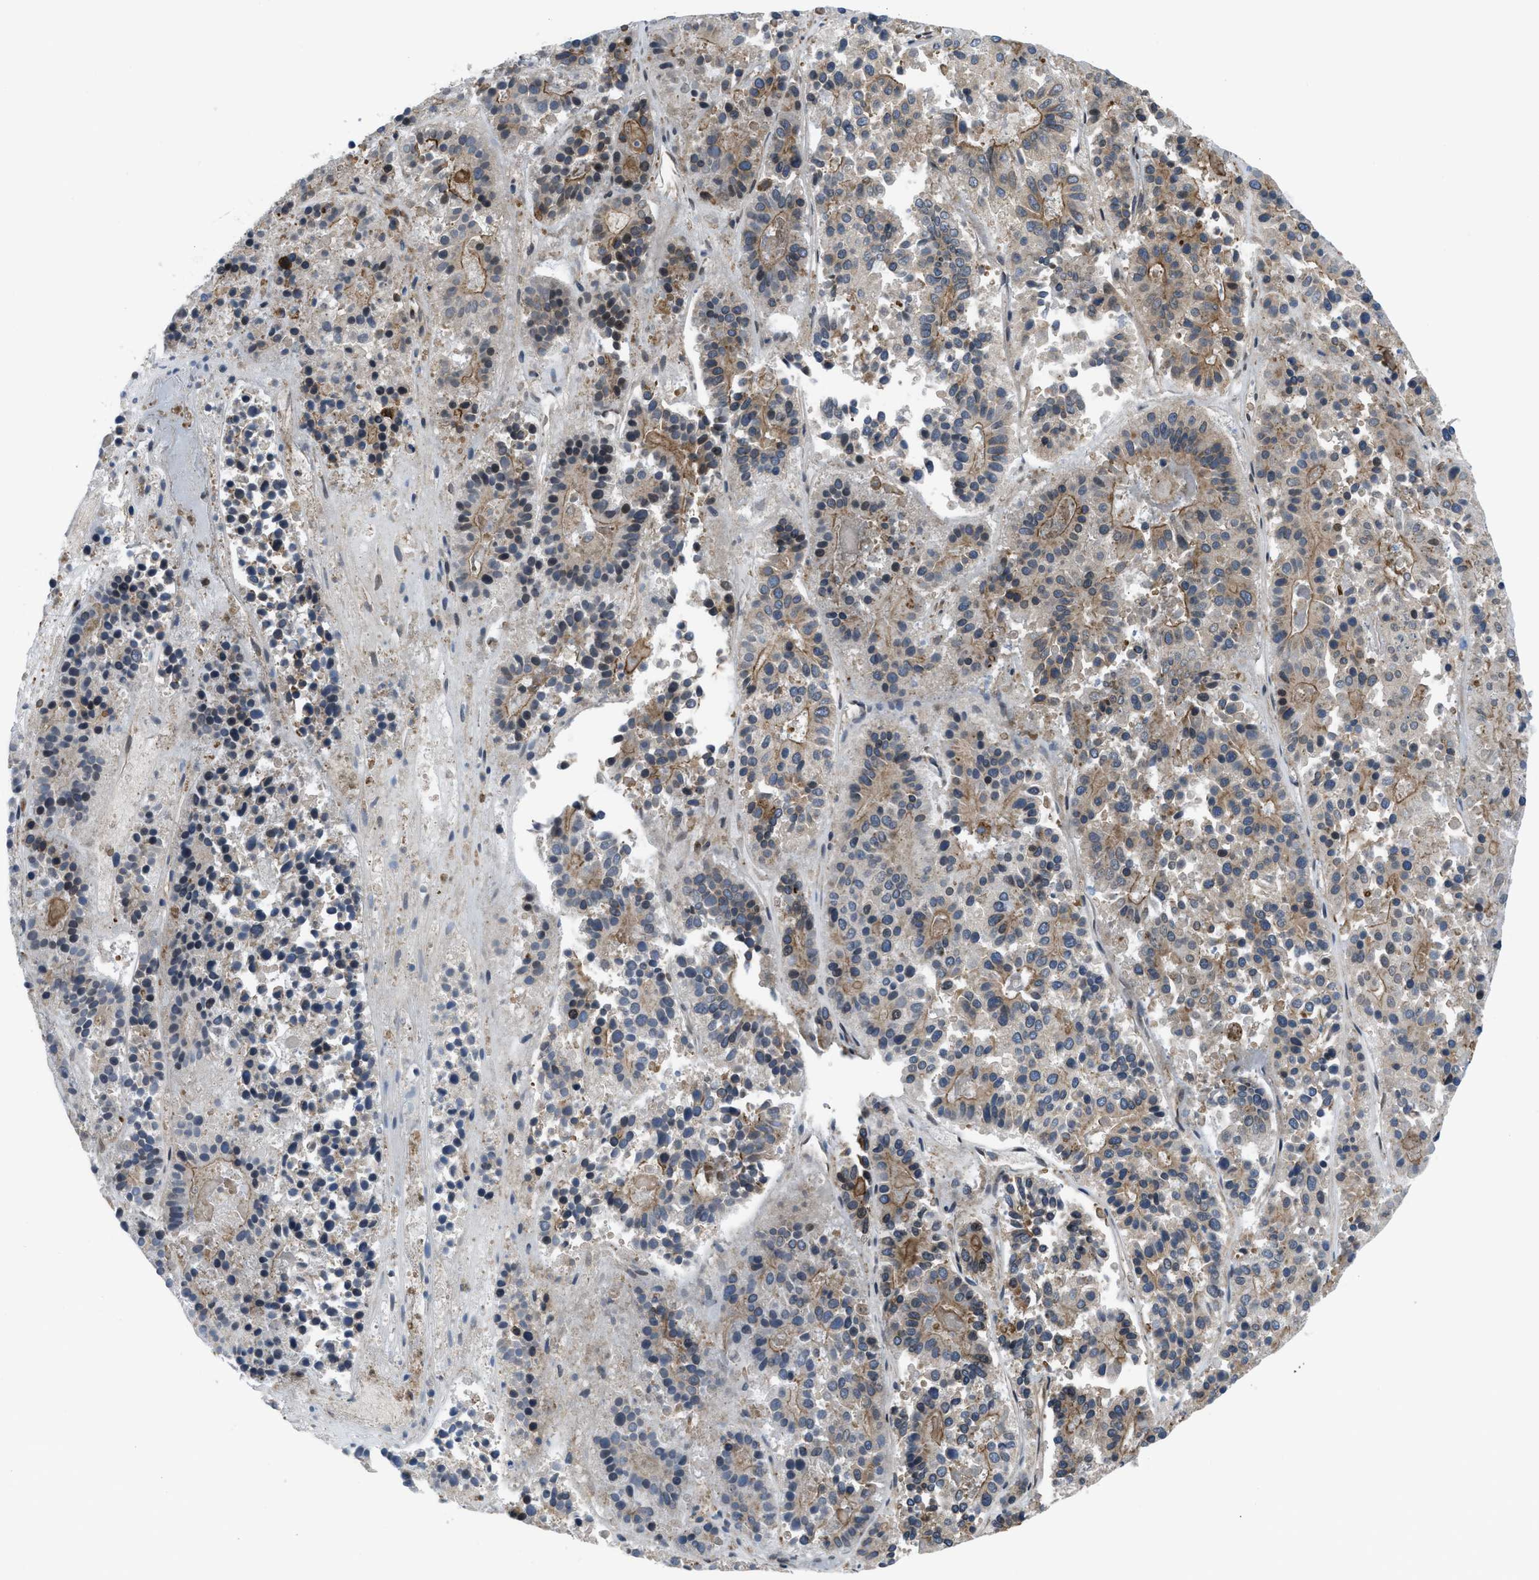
{"staining": {"intensity": "moderate", "quantity": ">75%", "location": "cytoplasmic/membranous"}, "tissue": "pancreatic cancer", "cell_type": "Tumor cells", "image_type": "cancer", "snomed": [{"axis": "morphology", "description": "Adenocarcinoma, NOS"}, {"axis": "topography", "description": "Pancreas"}], "caption": "Tumor cells reveal medium levels of moderate cytoplasmic/membranous staining in approximately >75% of cells in human pancreatic cancer (adenocarcinoma). Ihc stains the protein in brown and the nuclei are stained blue.", "gene": "MYO18A", "patient": {"sex": "male", "age": 50}}